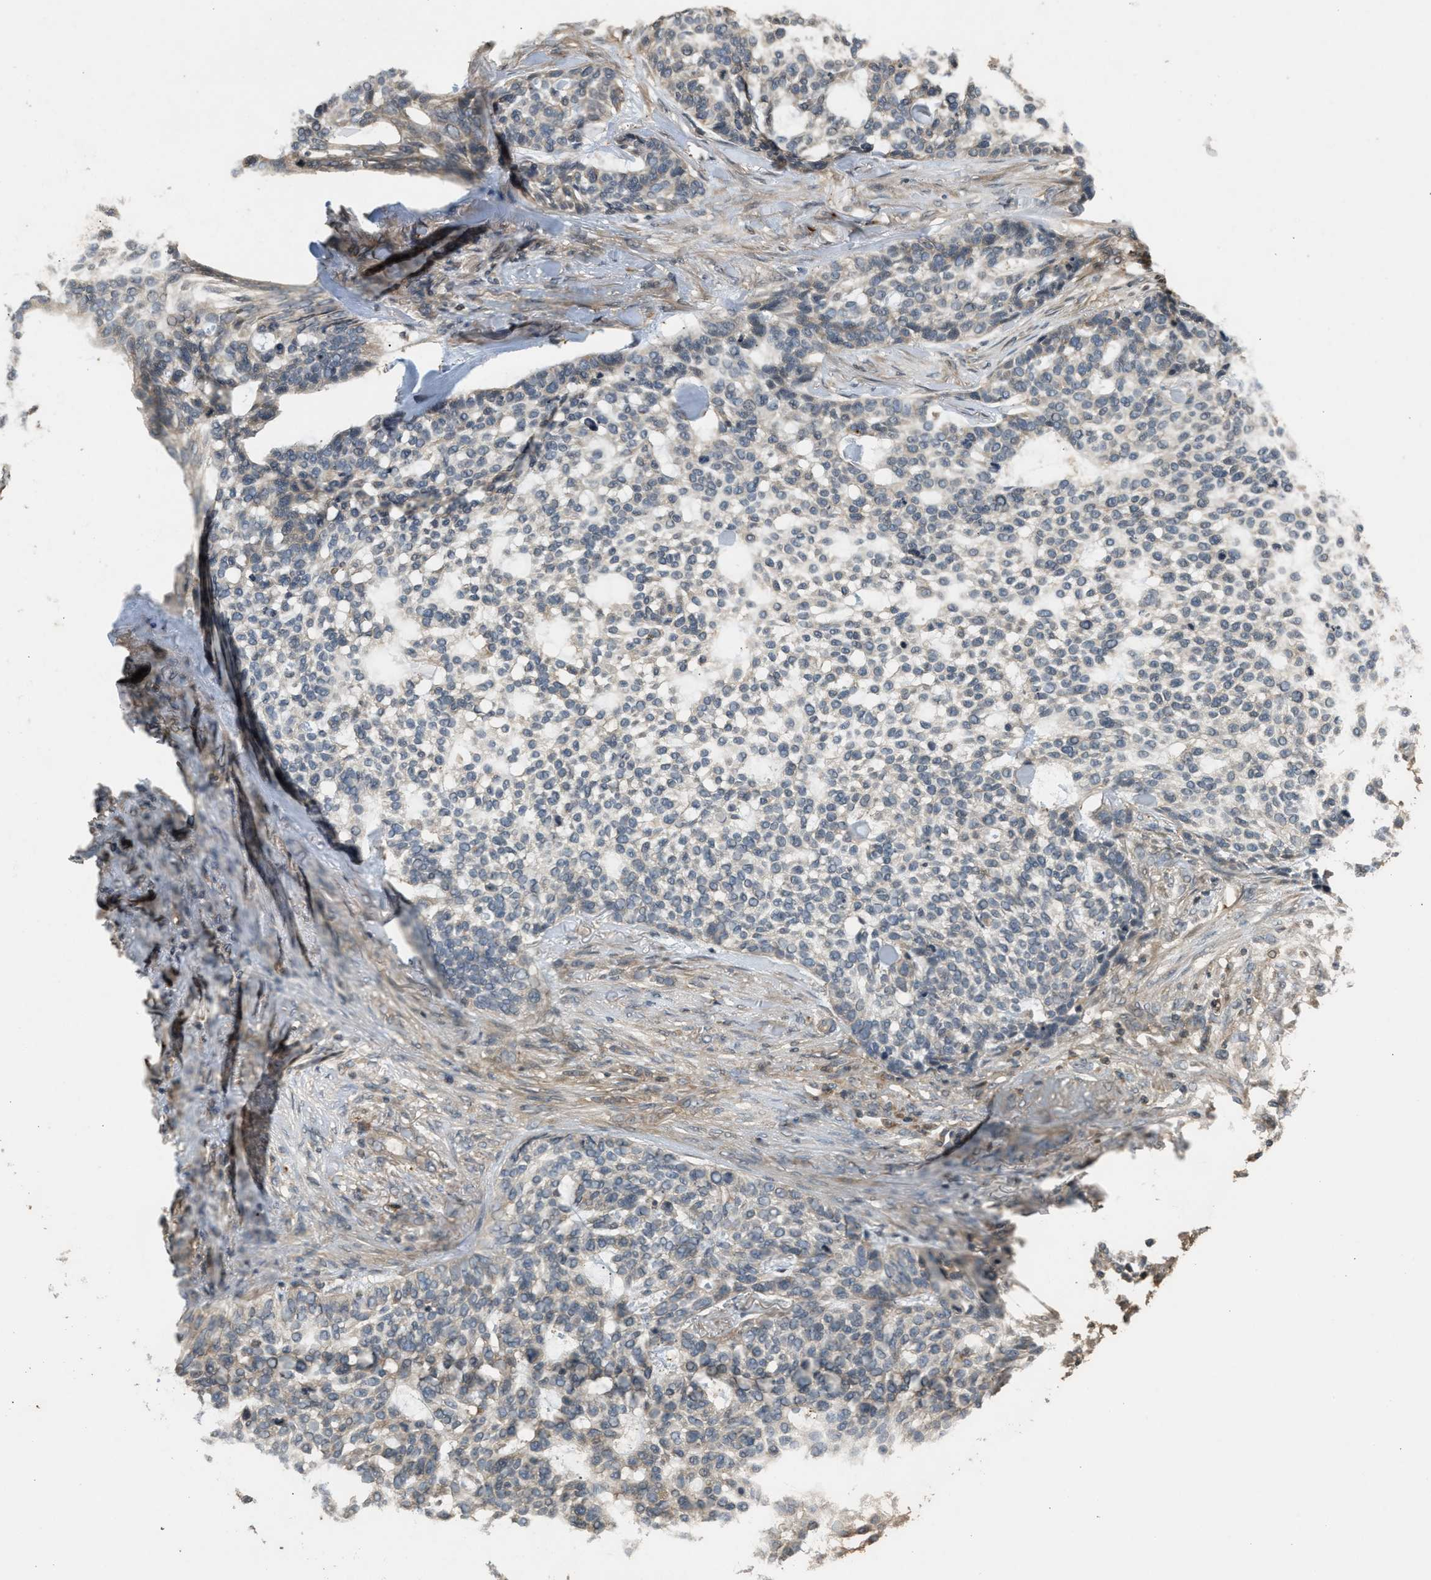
{"staining": {"intensity": "negative", "quantity": "none", "location": "none"}, "tissue": "skin cancer", "cell_type": "Tumor cells", "image_type": "cancer", "snomed": [{"axis": "morphology", "description": "Basal cell carcinoma"}, {"axis": "topography", "description": "Skin"}], "caption": "Immunohistochemical staining of skin cancer reveals no significant positivity in tumor cells. Nuclei are stained in blue.", "gene": "ARHGDIA", "patient": {"sex": "female", "age": 64}}